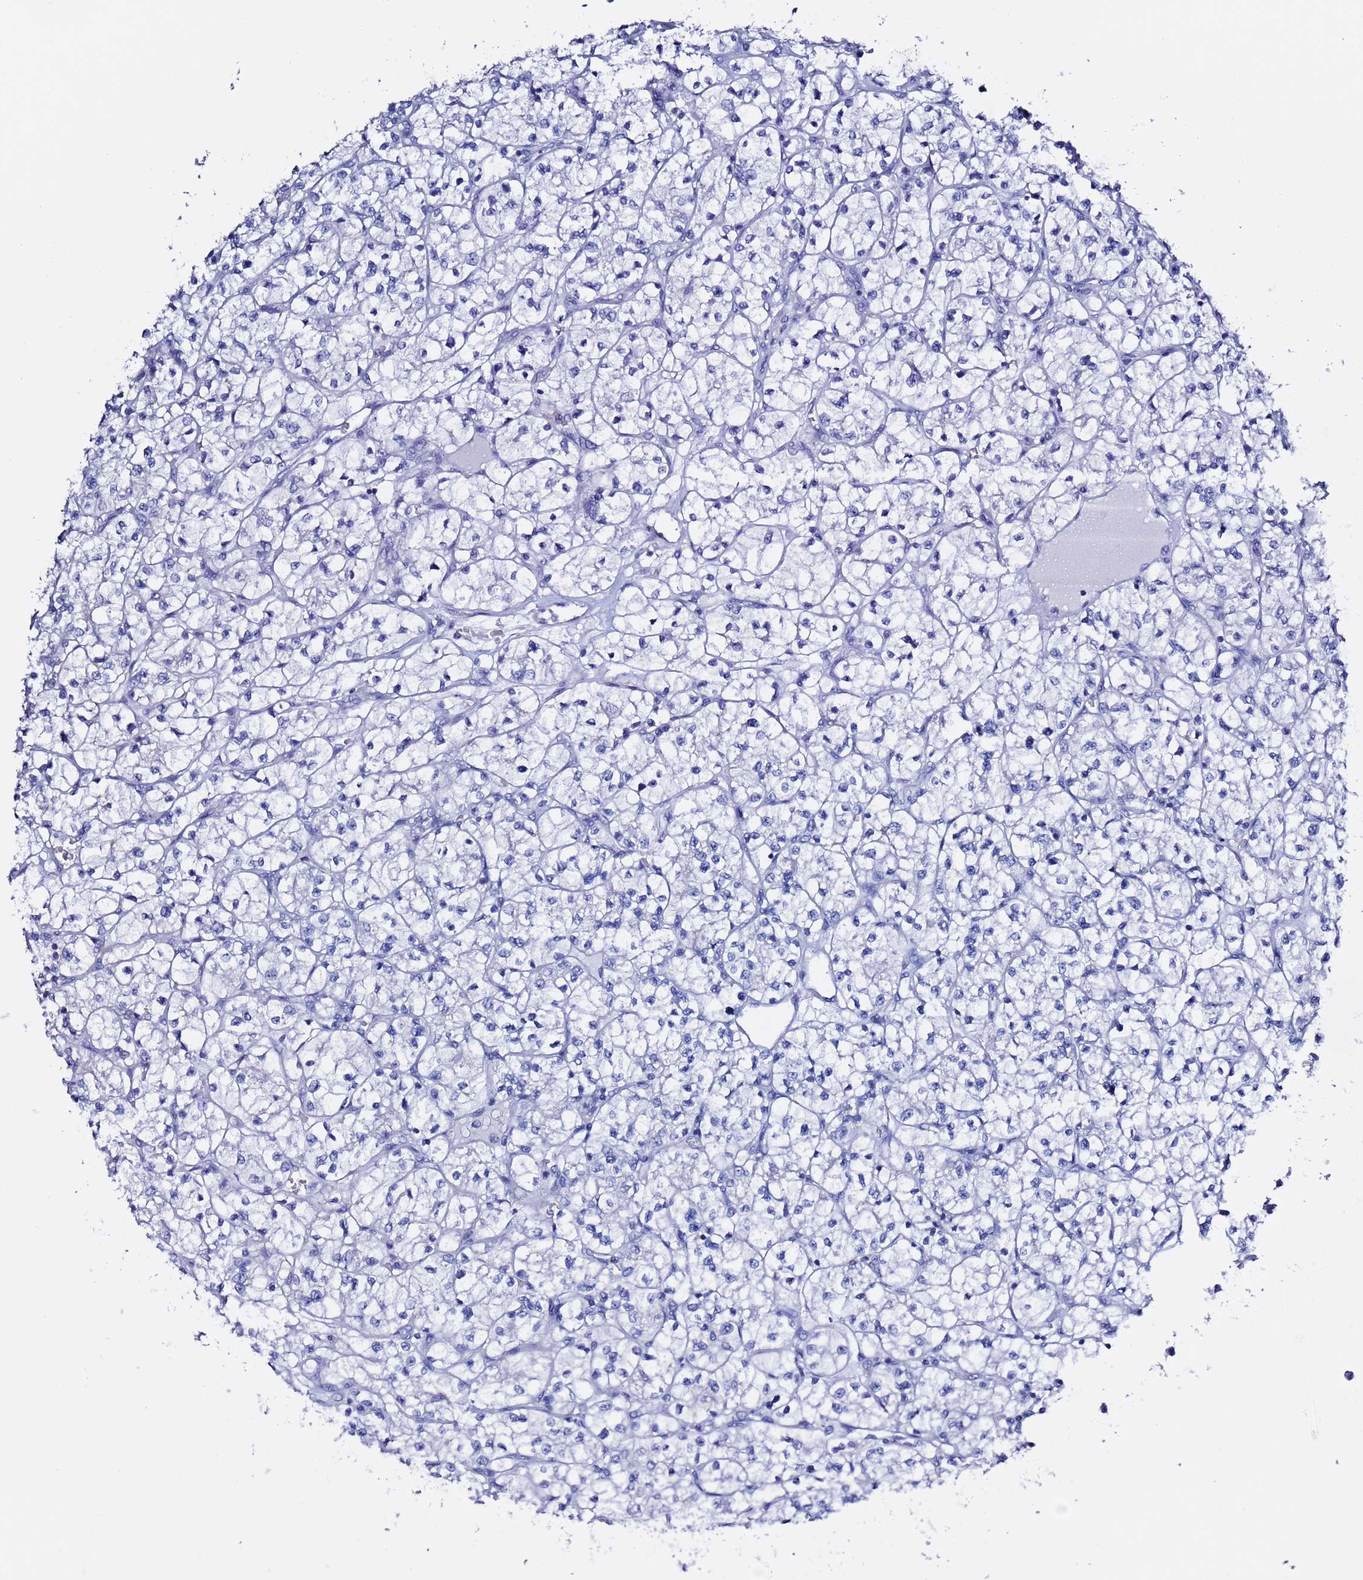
{"staining": {"intensity": "negative", "quantity": "none", "location": "none"}, "tissue": "renal cancer", "cell_type": "Tumor cells", "image_type": "cancer", "snomed": [{"axis": "morphology", "description": "Adenocarcinoma, NOS"}, {"axis": "topography", "description": "Kidney"}], "caption": "The image displays no staining of tumor cells in renal cancer (adenocarcinoma).", "gene": "LENG1", "patient": {"sex": "female", "age": 64}}